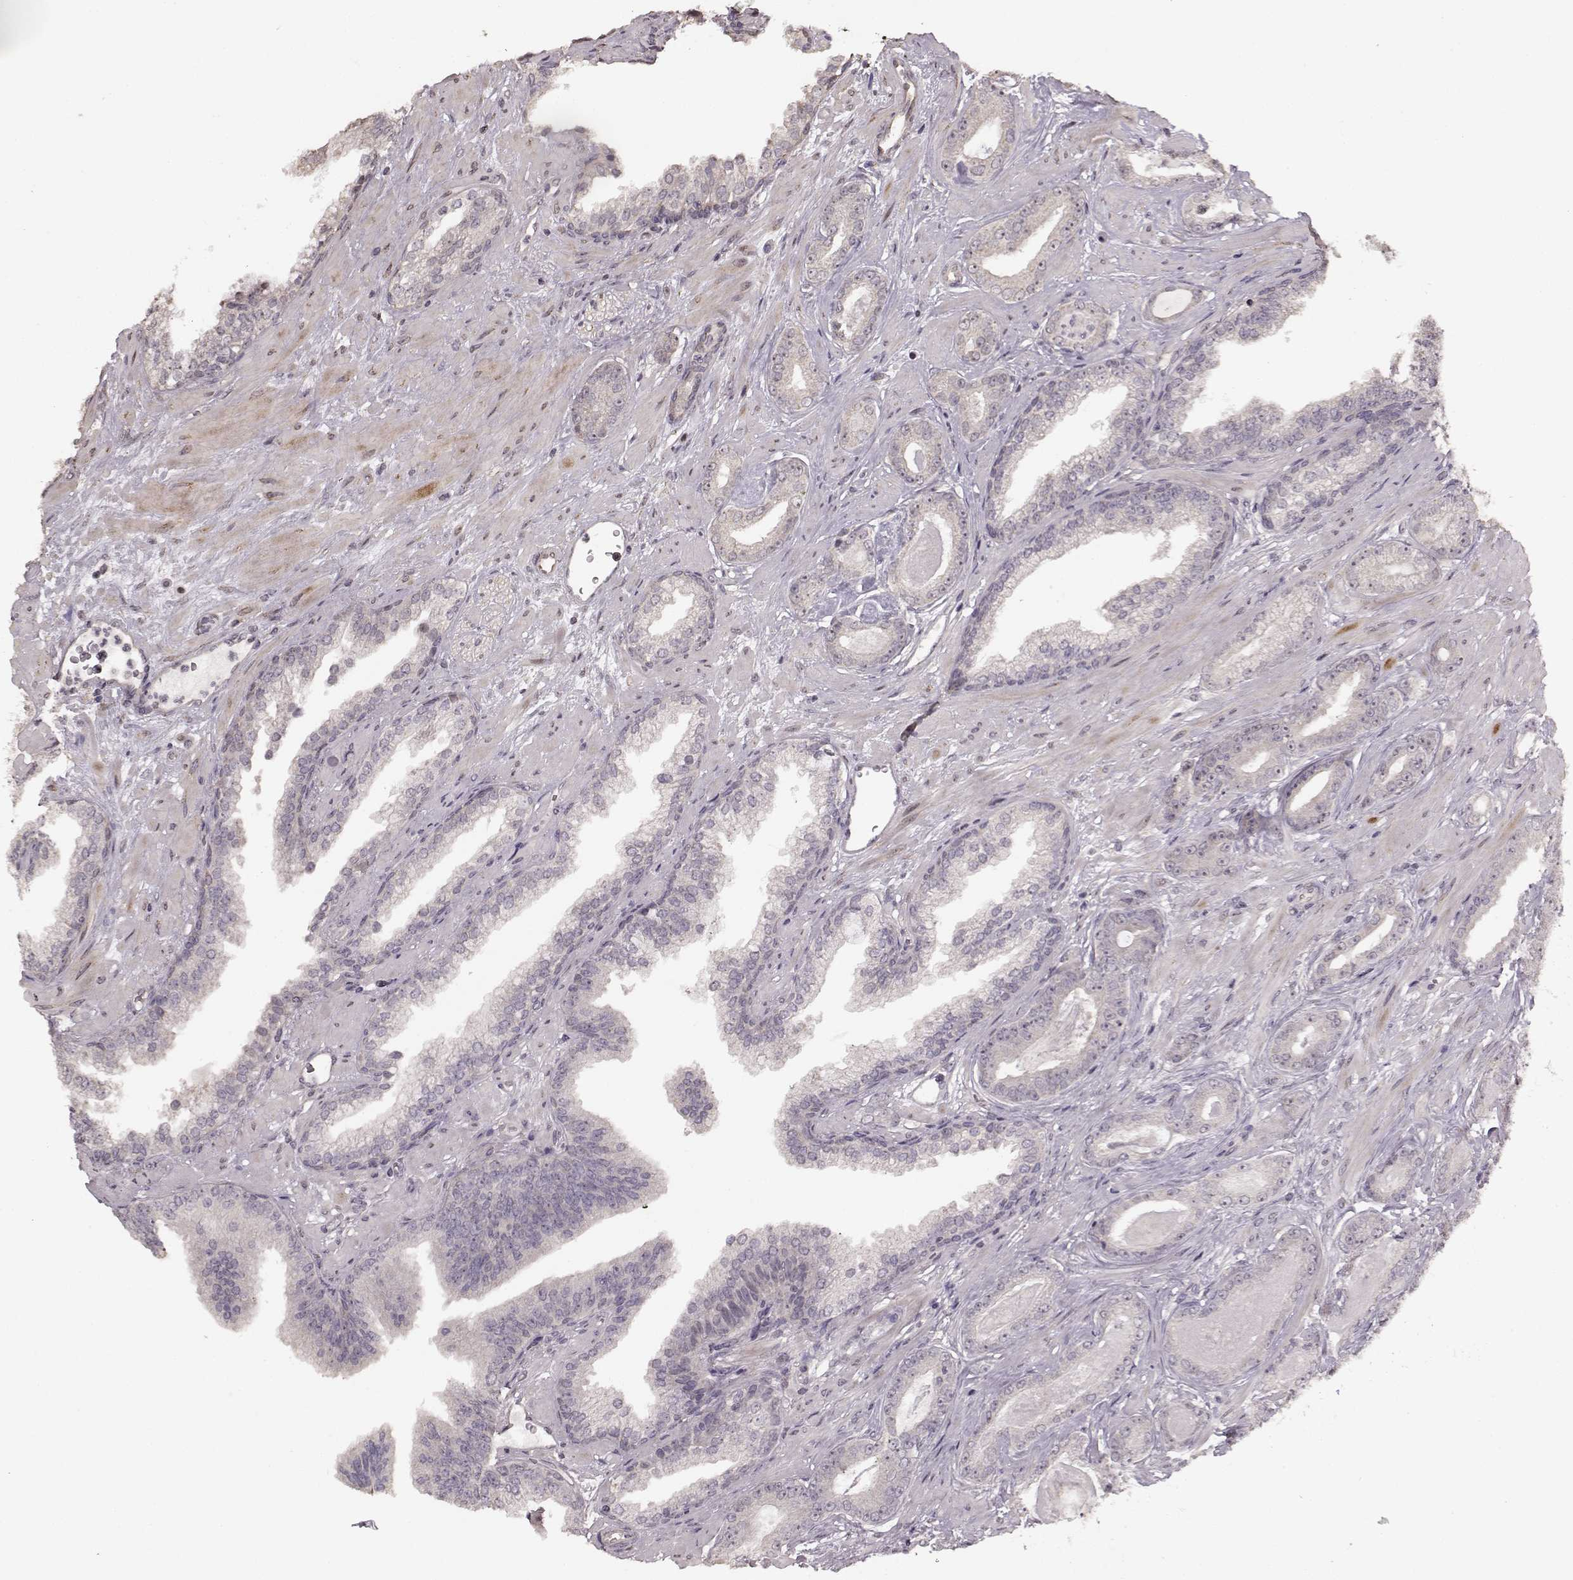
{"staining": {"intensity": "negative", "quantity": "none", "location": "none"}, "tissue": "prostate cancer", "cell_type": "Tumor cells", "image_type": "cancer", "snomed": [{"axis": "morphology", "description": "Adenocarcinoma, Low grade"}, {"axis": "topography", "description": "Prostate"}], "caption": "An immunohistochemistry (IHC) image of prostate cancer is shown. There is no staining in tumor cells of prostate cancer.", "gene": "FSHB", "patient": {"sex": "male", "age": 61}}